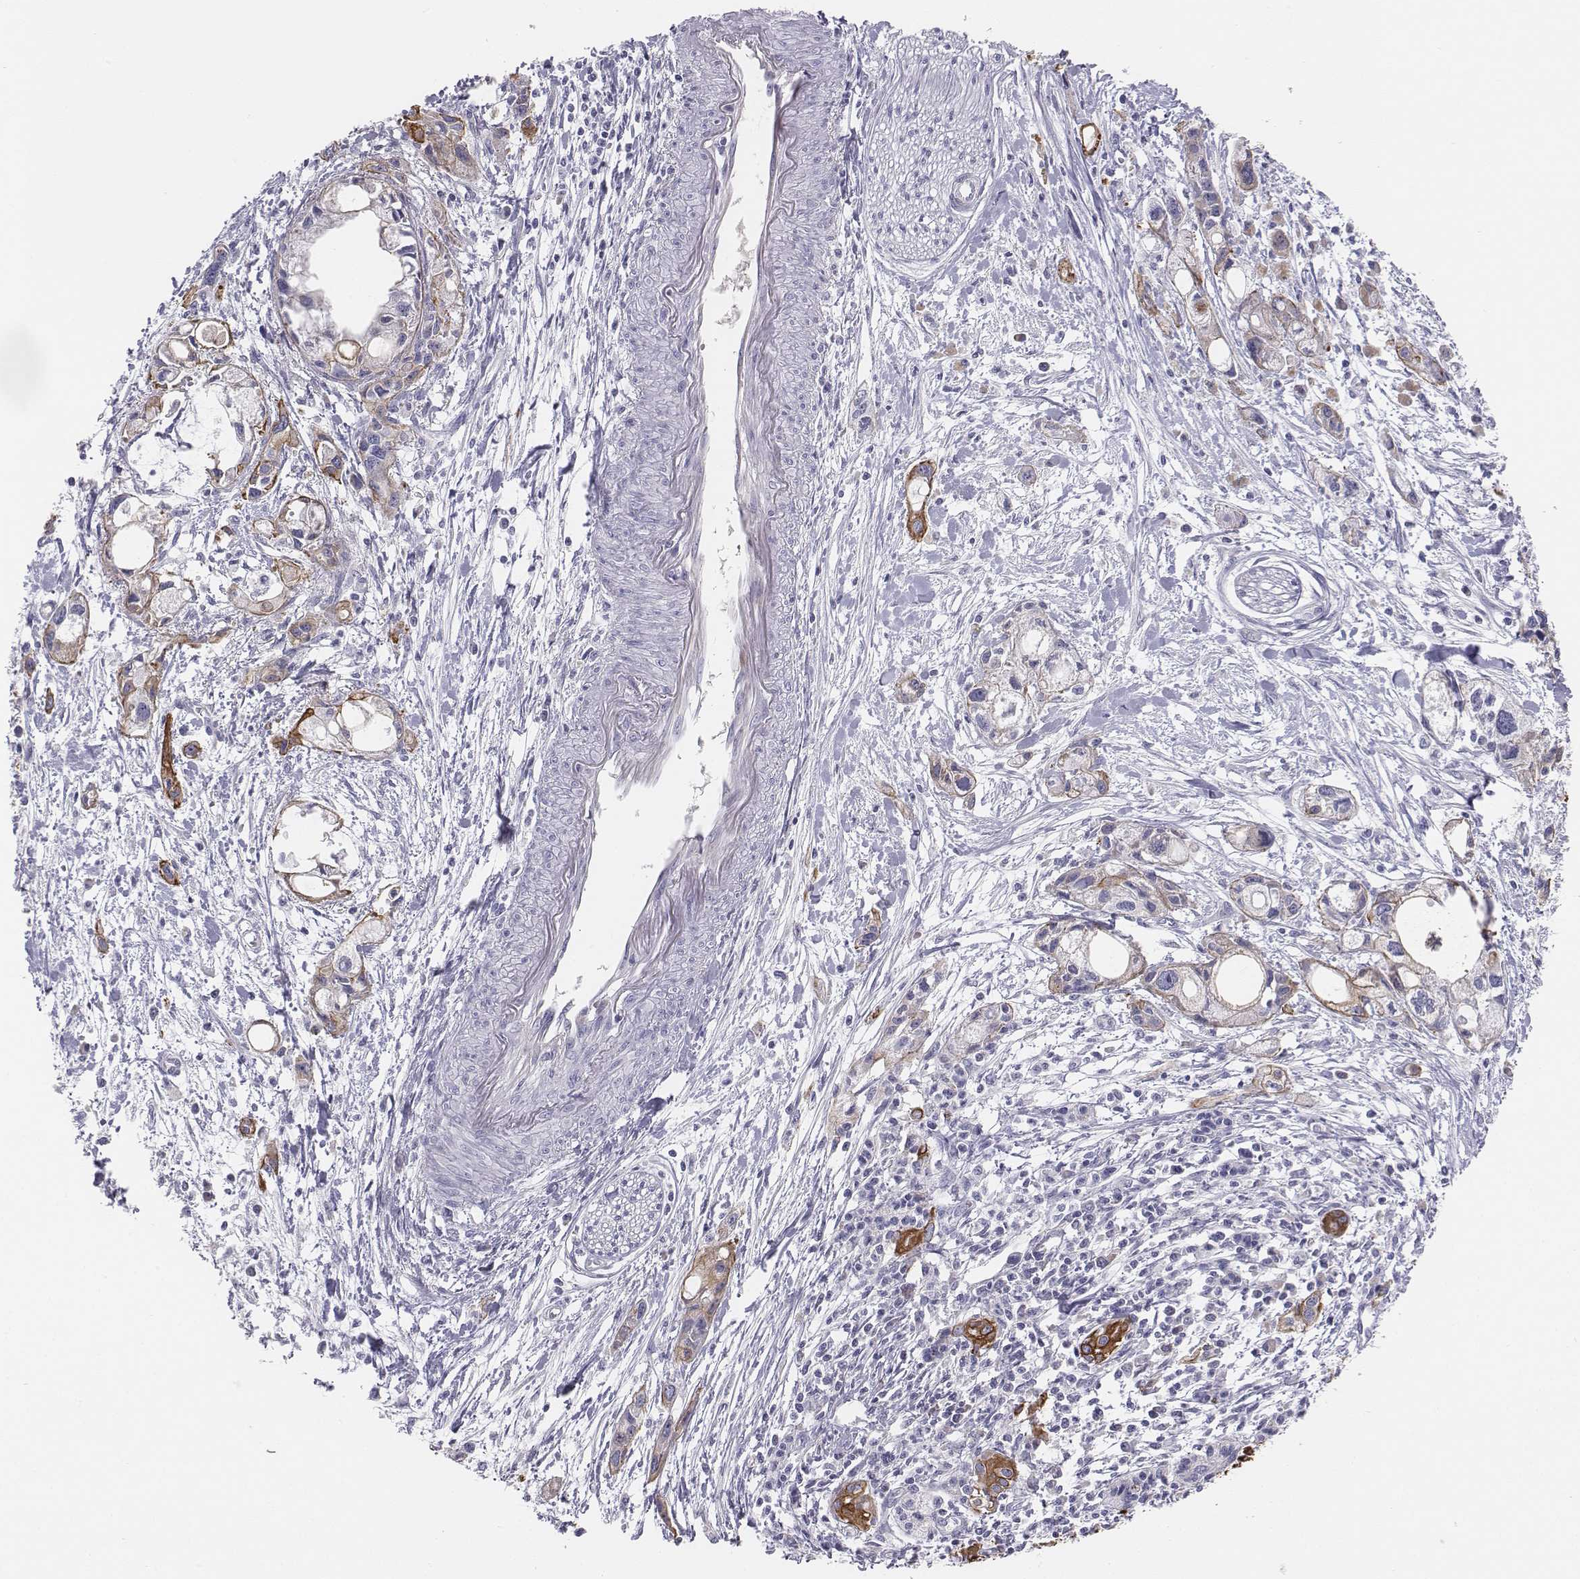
{"staining": {"intensity": "moderate", "quantity": "<25%", "location": "cytoplasmic/membranous"}, "tissue": "pancreatic cancer", "cell_type": "Tumor cells", "image_type": "cancer", "snomed": [{"axis": "morphology", "description": "Adenocarcinoma, NOS"}, {"axis": "topography", "description": "Pancreas"}], "caption": "Approximately <25% of tumor cells in pancreatic adenocarcinoma display moderate cytoplasmic/membranous protein staining as visualized by brown immunohistochemical staining.", "gene": "CHST14", "patient": {"sex": "female", "age": 61}}